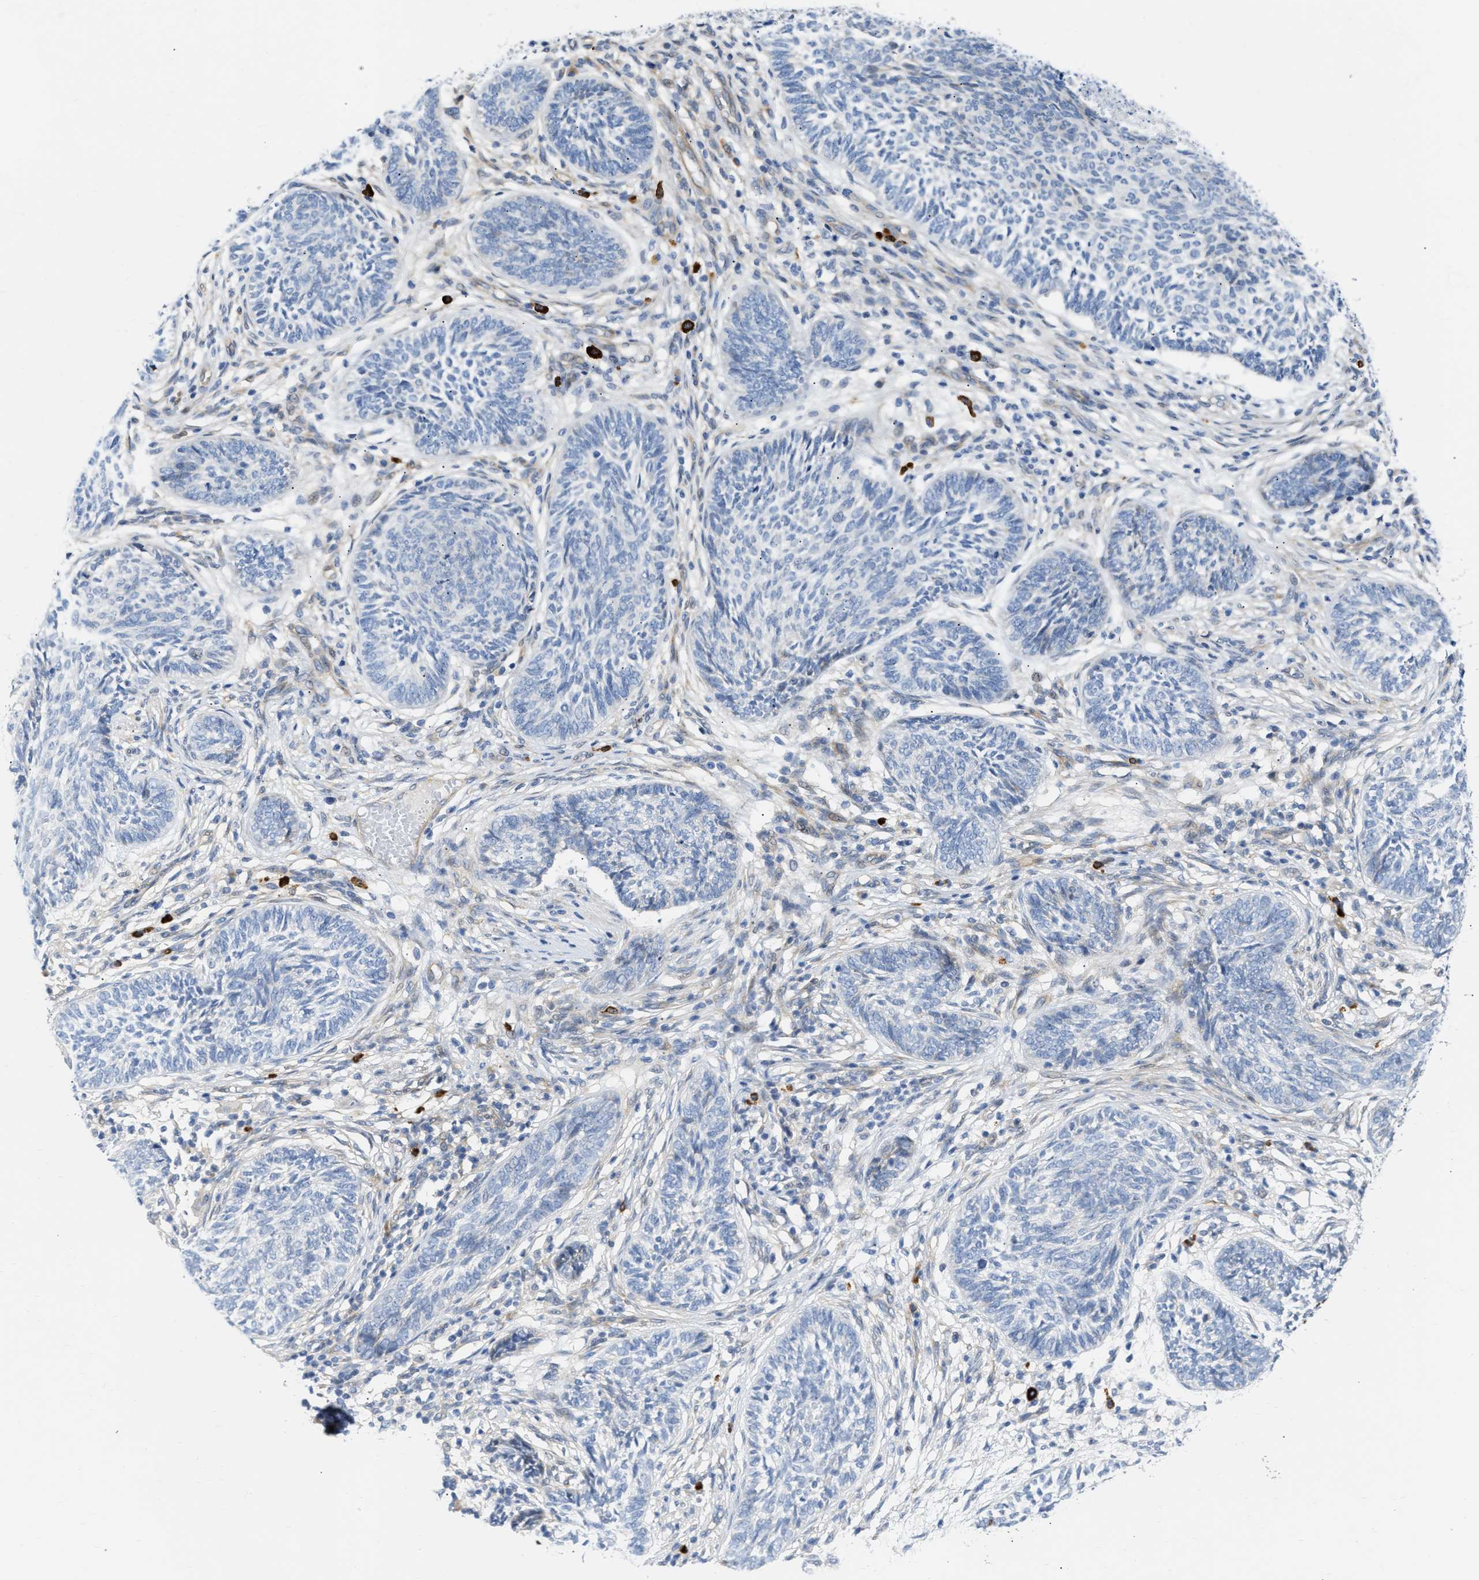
{"staining": {"intensity": "negative", "quantity": "none", "location": "none"}, "tissue": "skin cancer", "cell_type": "Tumor cells", "image_type": "cancer", "snomed": [{"axis": "morphology", "description": "Papilloma, NOS"}, {"axis": "morphology", "description": "Basal cell carcinoma"}, {"axis": "topography", "description": "Skin"}], "caption": "Skin cancer was stained to show a protein in brown. There is no significant expression in tumor cells. (Immunohistochemistry, brightfield microscopy, high magnification).", "gene": "FHL1", "patient": {"sex": "male", "age": 87}}